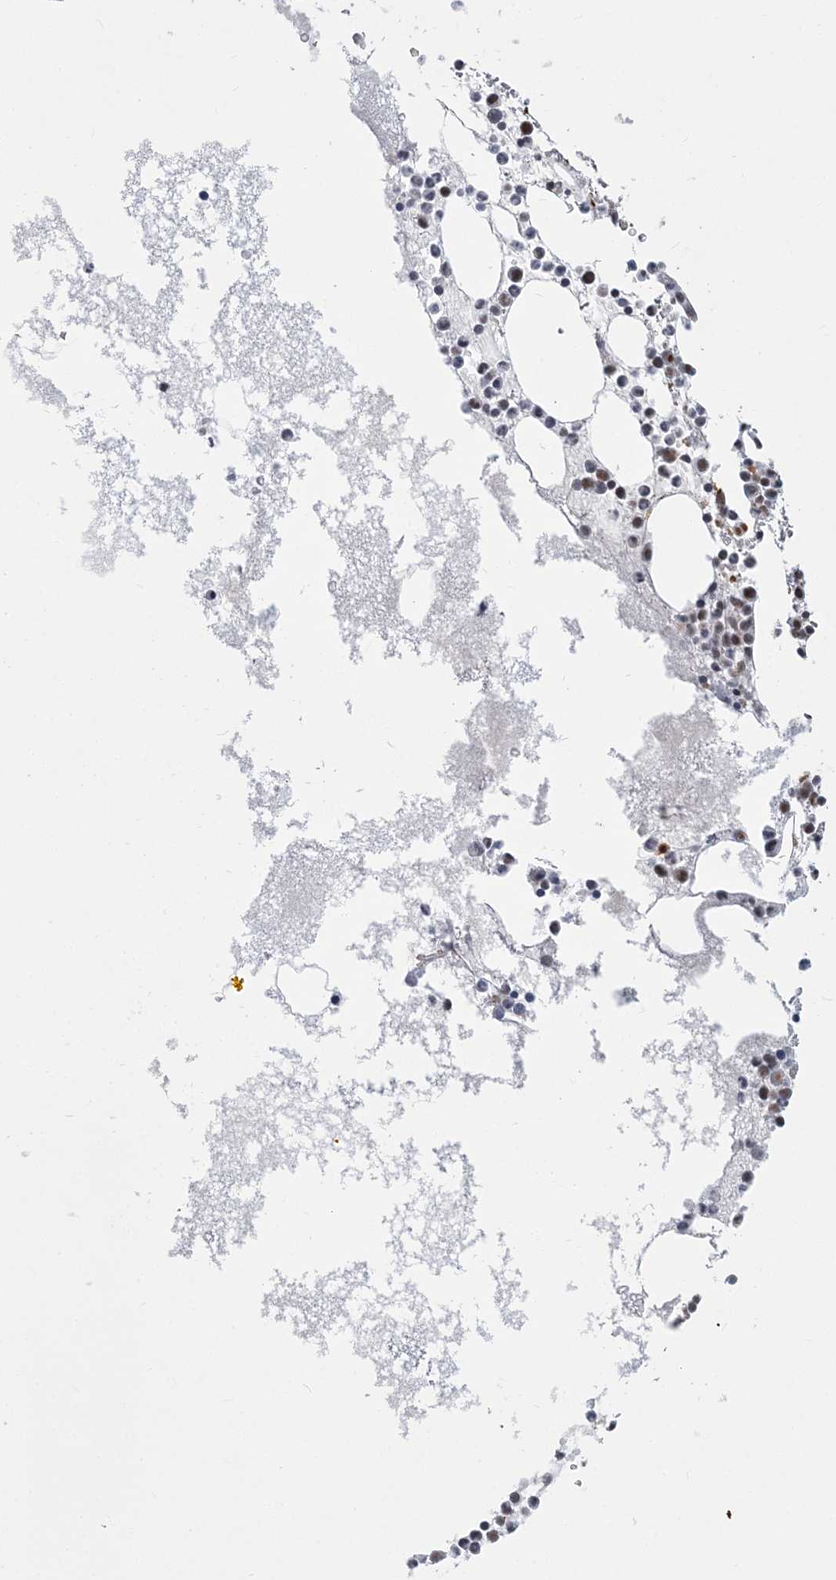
{"staining": {"intensity": "strong", "quantity": "<25%", "location": "cytoplasmic/membranous,nuclear"}, "tissue": "bone marrow", "cell_type": "Hematopoietic cells", "image_type": "normal", "snomed": [{"axis": "morphology", "description": "Normal tissue, NOS"}, {"axis": "topography", "description": "Bone marrow"}], "caption": "IHC staining of unremarkable bone marrow, which demonstrates medium levels of strong cytoplasmic/membranous,nuclear expression in approximately <25% of hematopoietic cells indicating strong cytoplasmic/membranous,nuclear protein expression. The staining was performed using DAB (3,3'-diaminobenzidine) (brown) for protein detection and nuclei were counterstained in hematoxylin (blue).", "gene": "PLRG1", "patient": {"sex": "female", "age": 78}}